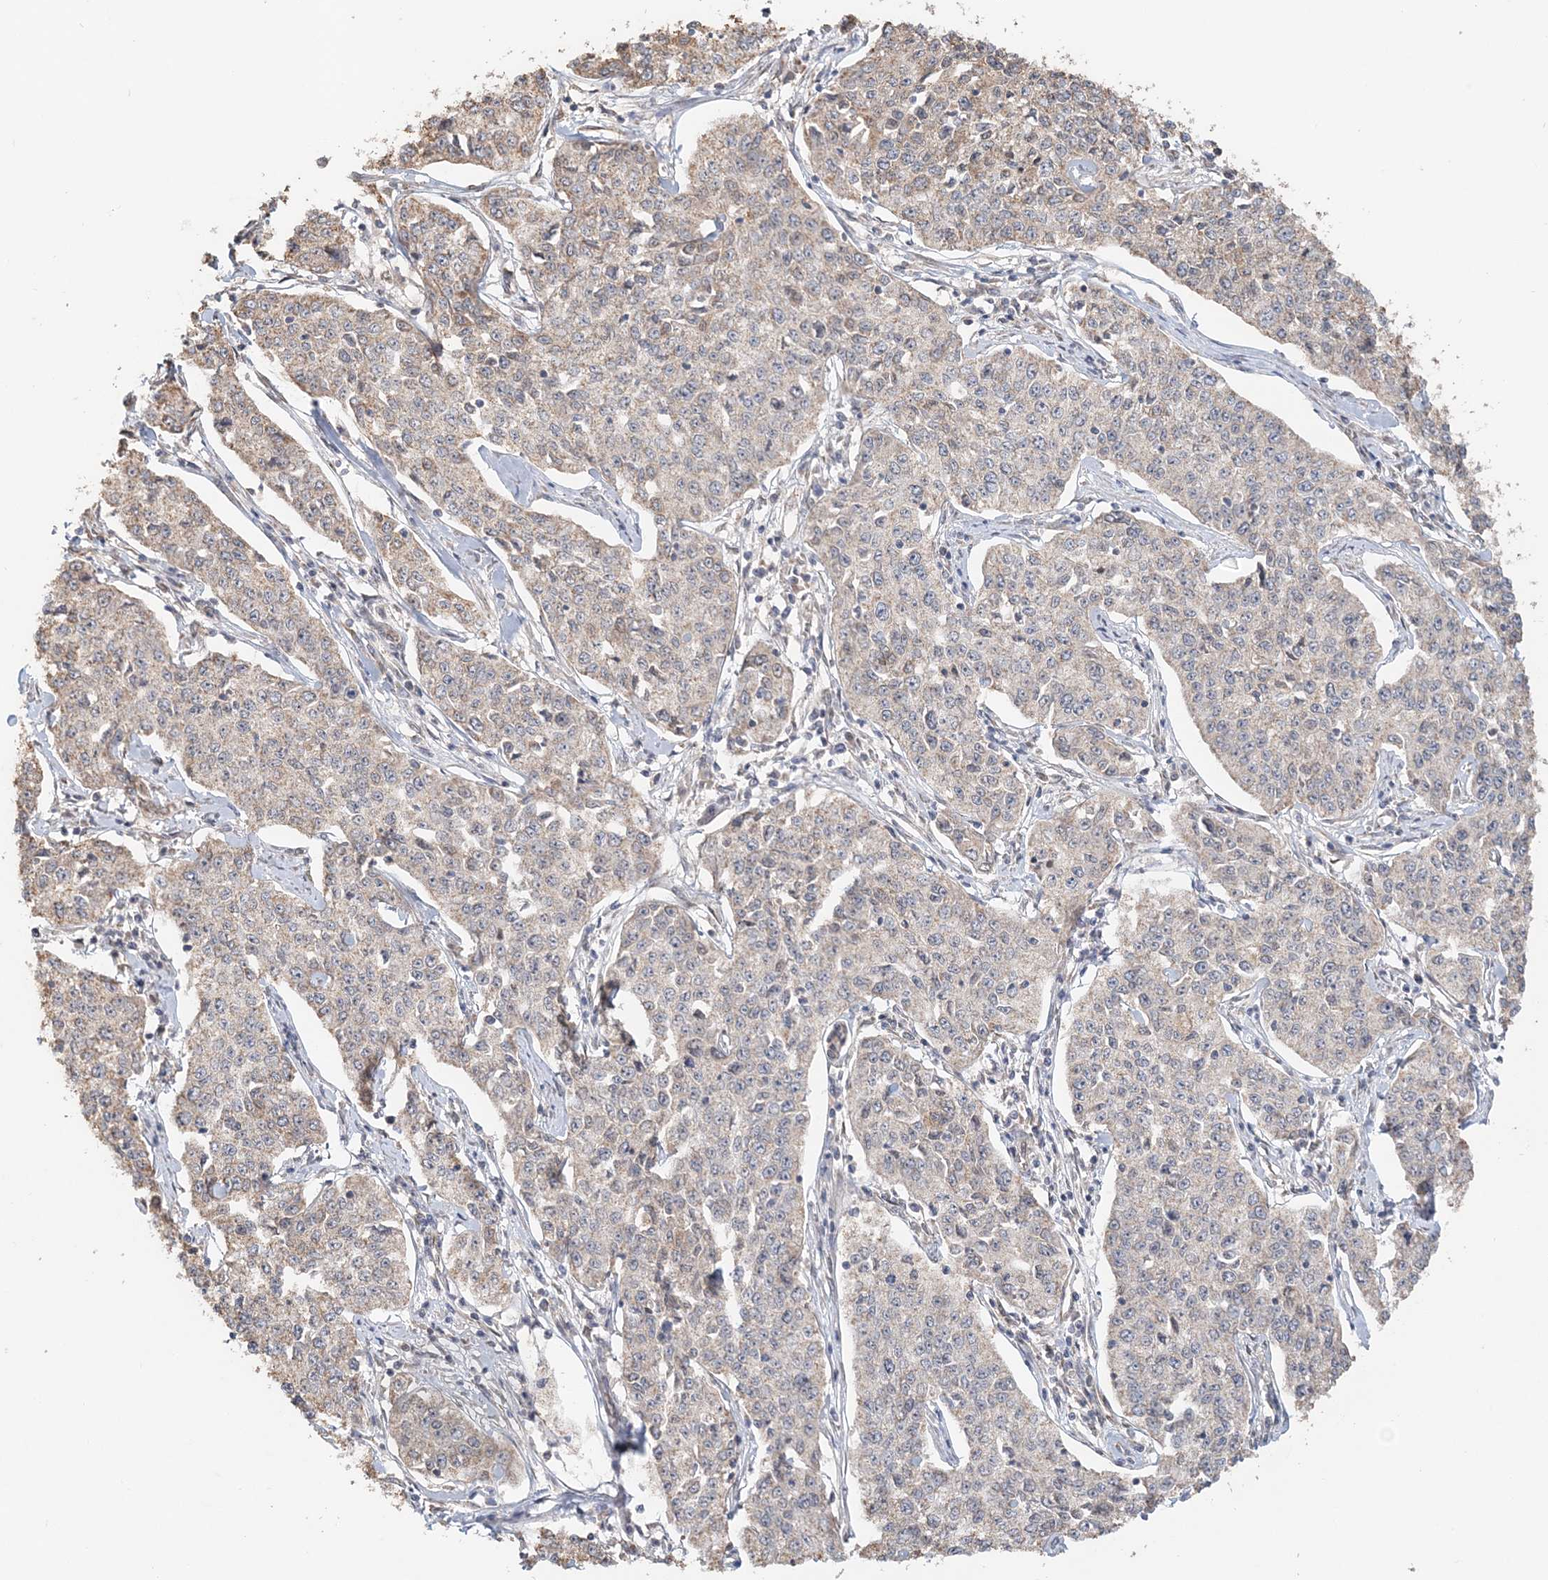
{"staining": {"intensity": "weak", "quantity": "<25%", "location": "cytoplasmic/membranous"}, "tissue": "cervical cancer", "cell_type": "Tumor cells", "image_type": "cancer", "snomed": [{"axis": "morphology", "description": "Squamous cell carcinoma, NOS"}, {"axis": "topography", "description": "Cervix"}], "caption": "IHC of human cervical squamous cell carcinoma demonstrates no staining in tumor cells.", "gene": "FBXO38", "patient": {"sex": "female", "age": 35}}